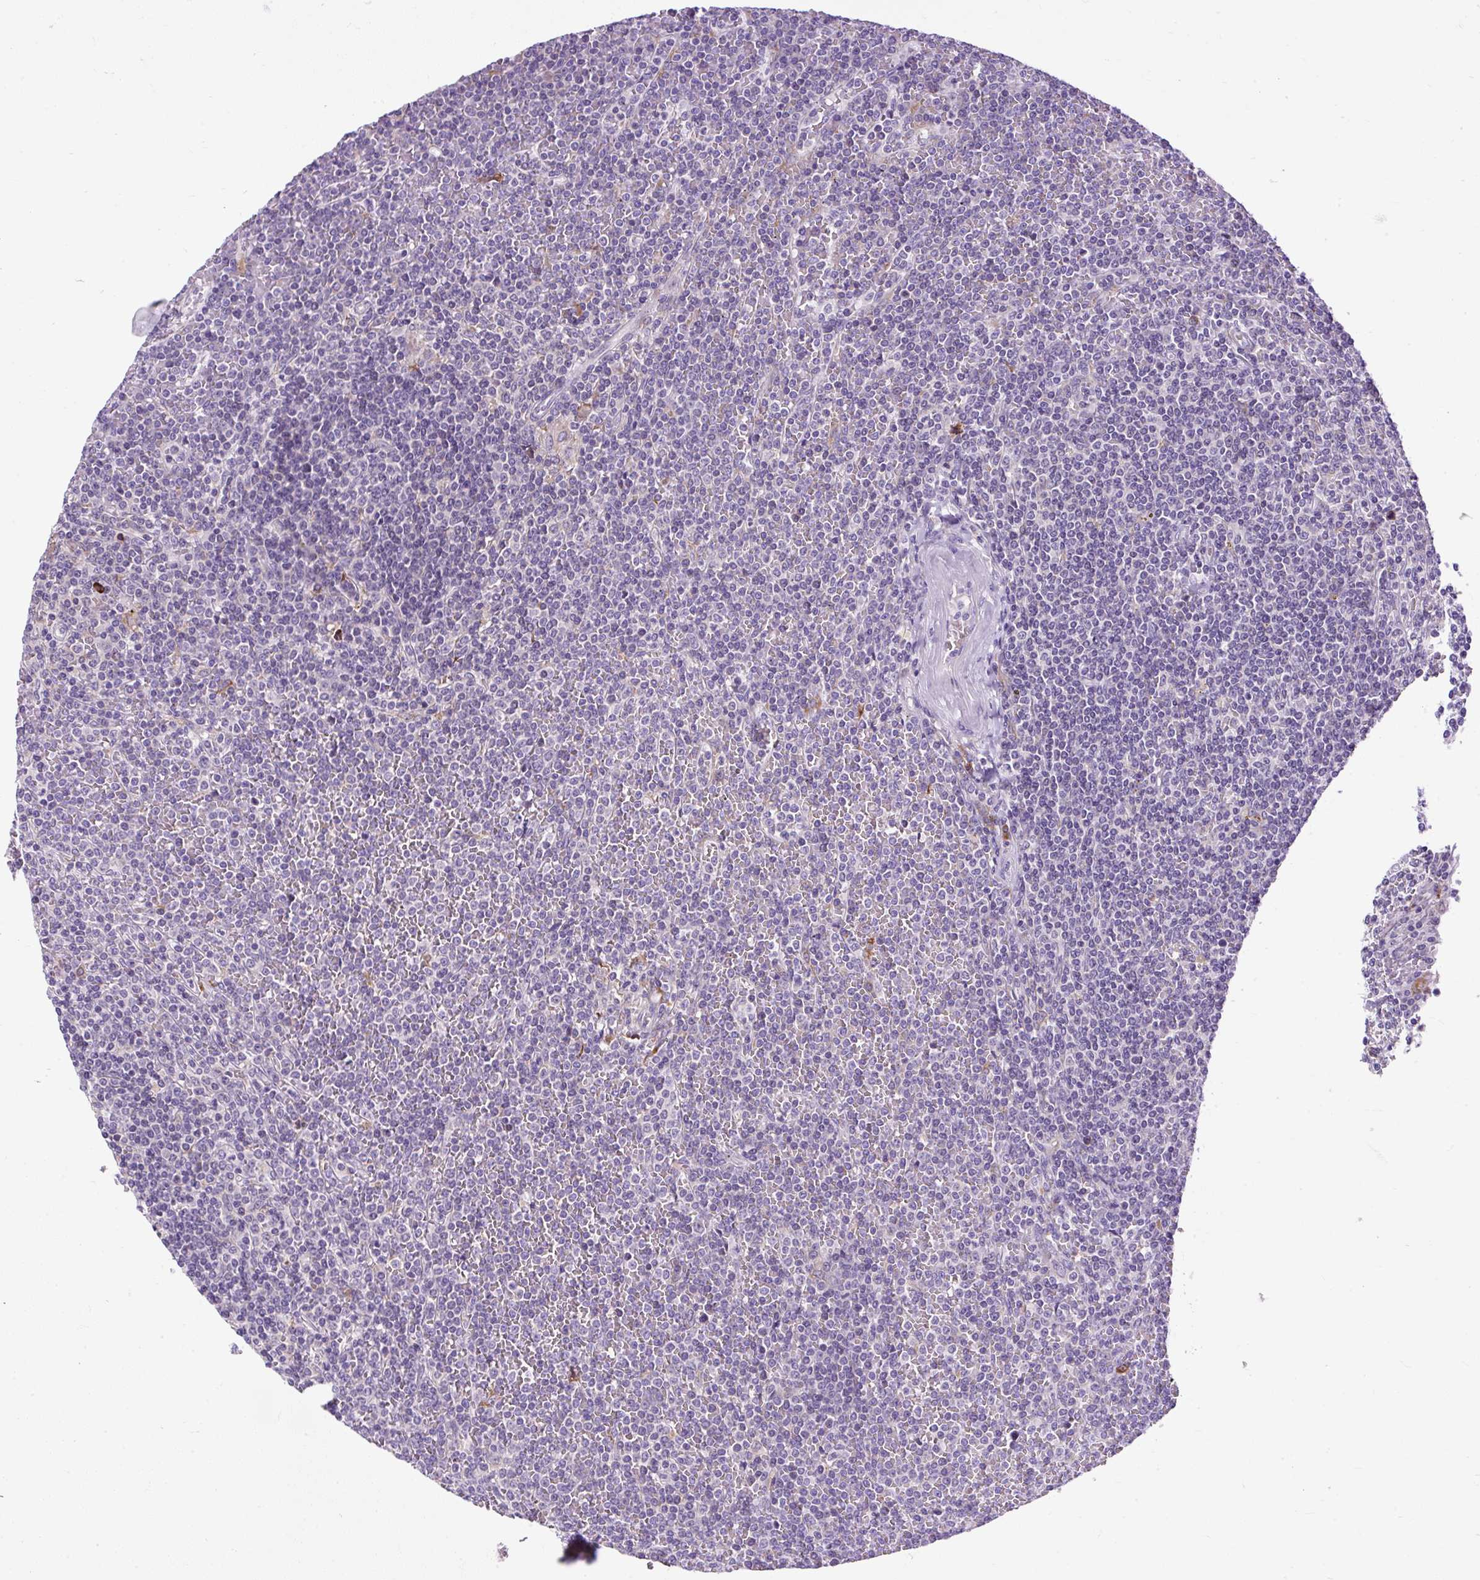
{"staining": {"intensity": "negative", "quantity": "none", "location": "none"}, "tissue": "lymphoma", "cell_type": "Tumor cells", "image_type": "cancer", "snomed": [{"axis": "morphology", "description": "Malignant lymphoma, non-Hodgkin's type, Low grade"}, {"axis": "topography", "description": "Spleen"}], "caption": "Lymphoma was stained to show a protein in brown. There is no significant positivity in tumor cells.", "gene": "FMC1", "patient": {"sex": "female", "age": 19}}